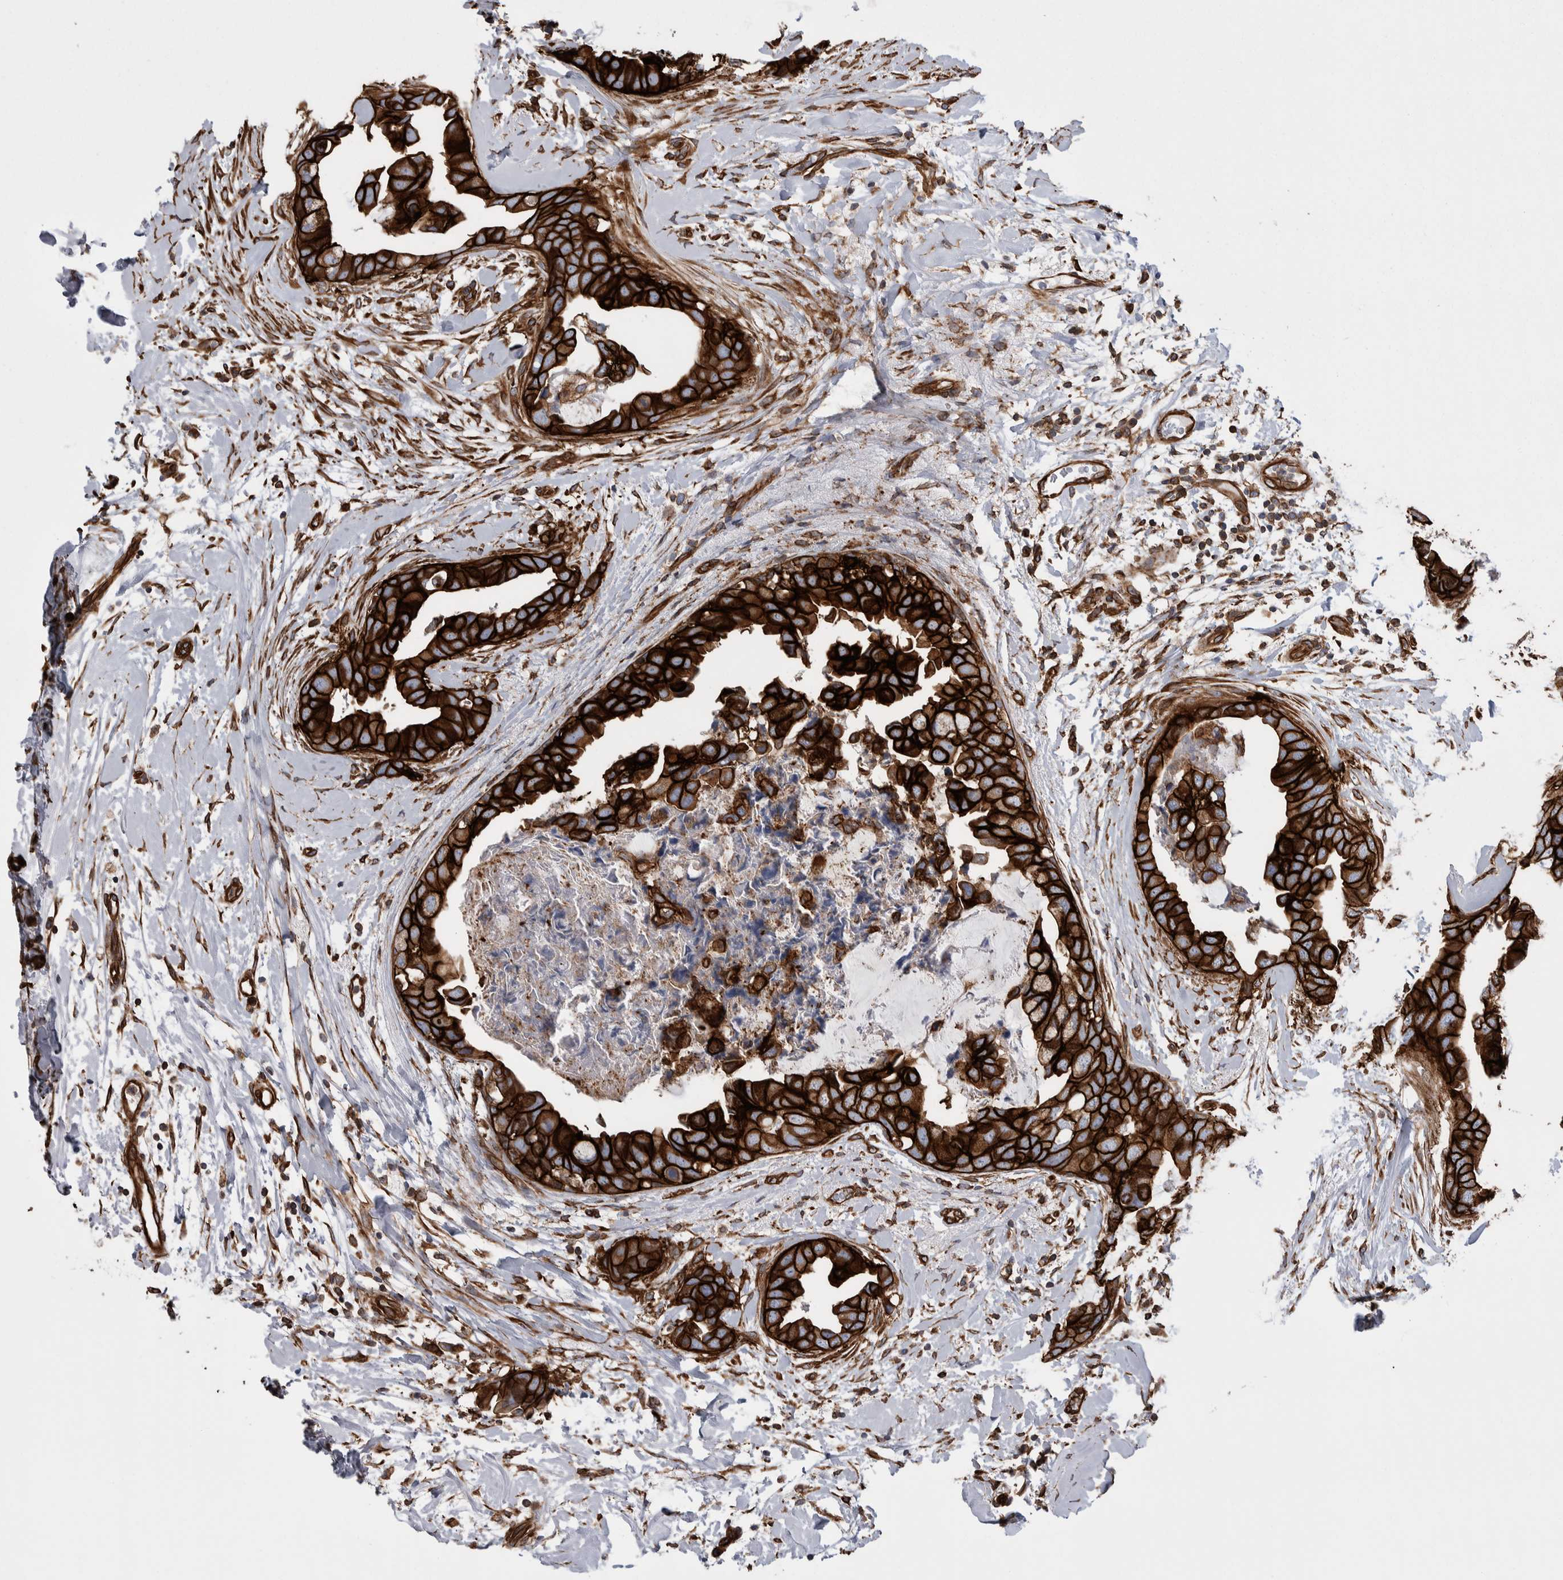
{"staining": {"intensity": "strong", "quantity": ">75%", "location": "cytoplasmic/membranous"}, "tissue": "breast cancer", "cell_type": "Tumor cells", "image_type": "cancer", "snomed": [{"axis": "morphology", "description": "Duct carcinoma"}, {"axis": "topography", "description": "Breast"}], "caption": "DAB (3,3'-diaminobenzidine) immunohistochemical staining of breast cancer (infiltrating ductal carcinoma) demonstrates strong cytoplasmic/membranous protein staining in approximately >75% of tumor cells.", "gene": "KIF12", "patient": {"sex": "female", "age": 40}}